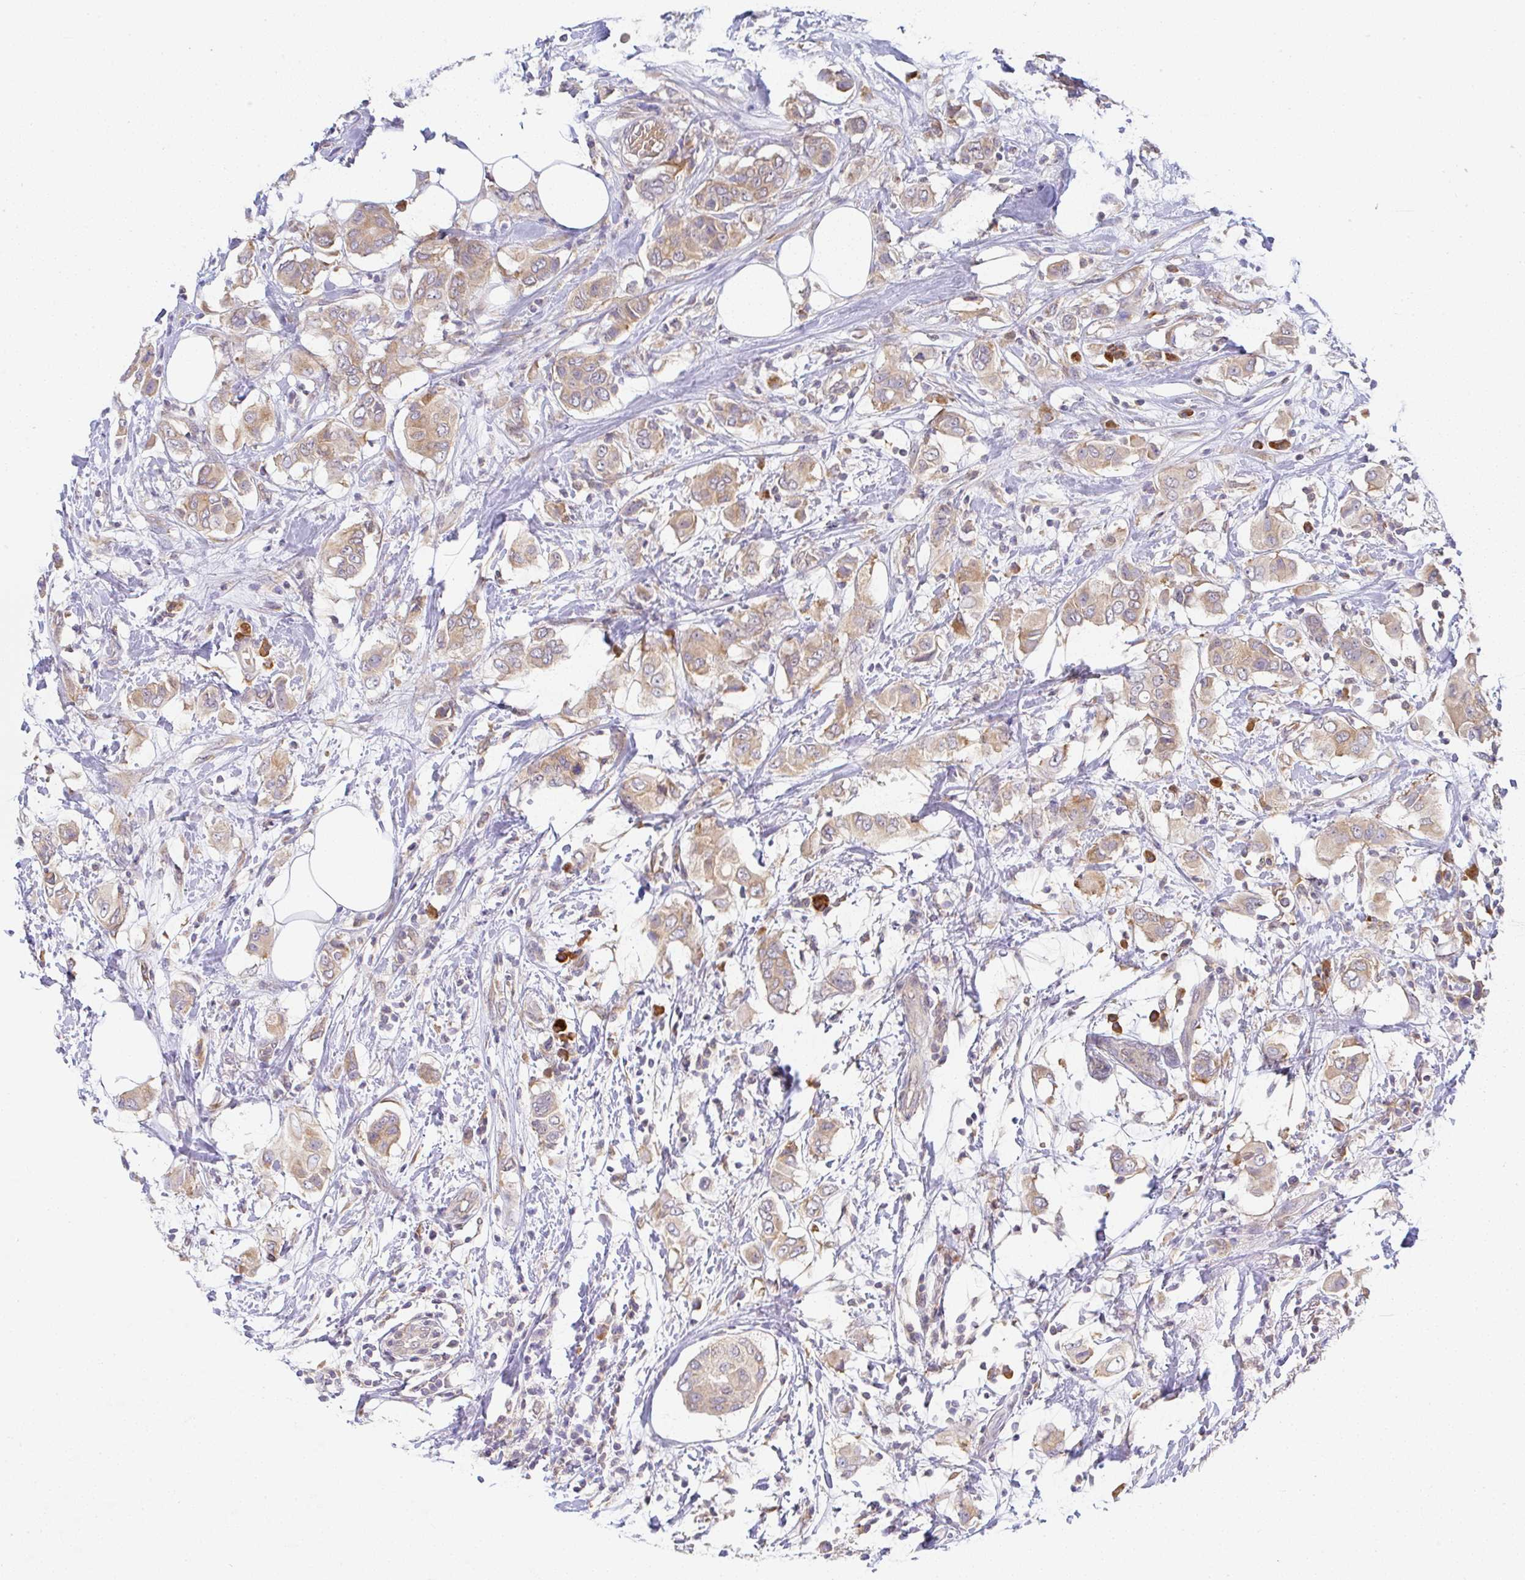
{"staining": {"intensity": "moderate", "quantity": ">75%", "location": "cytoplasmic/membranous"}, "tissue": "breast cancer", "cell_type": "Tumor cells", "image_type": "cancer", "snomed": [{"axis": "morphology", "description": "Lobular carcinoma"}, {"axis": "topography", "description": "Breast"}], "caption": "IHC staining of lobular carcinoma (breast), which shows medium levels of moderate cytoplasmic/membranous staining in approximately >75% of tumor cells indicating moderate cytoplasmic/membranous protein positivity. The staining was performed using DAB (3,3'-diaminobenzidine) (brown) for protein detection and nuclei were counterstained in hematoxylin (blue).", "gene": "DERL2", "patient": {"sex": "female", "age": 51}}